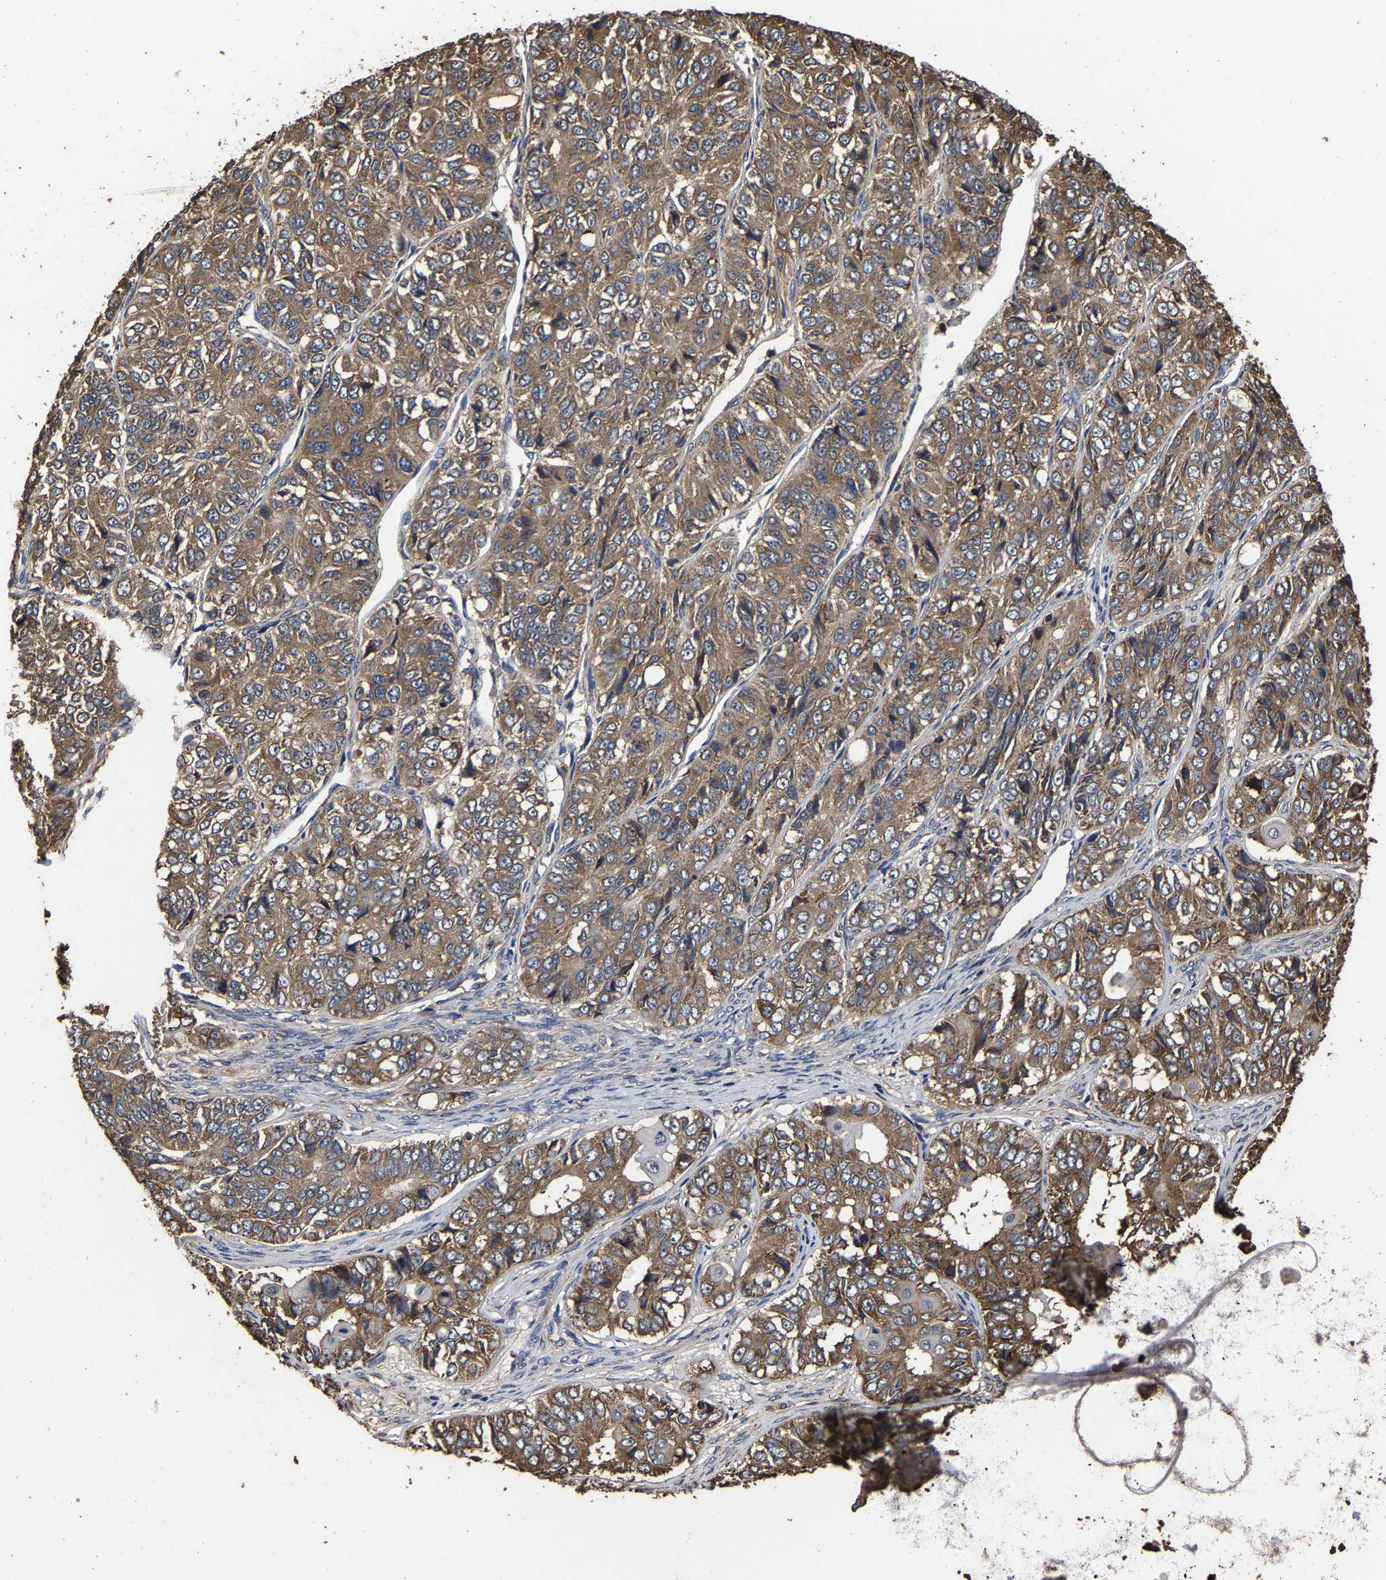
{"staining": {"intensity": "moderate", "quantity": ">75%", "location": "cytoplasmic/membranous"}, "tissue": "ovarian cancer", "cell_type": "Tumor cells", "image_type": "cancer", "snomed": [{"axis": "morphology", "description": "Carcinoma, endometroid"}, {"axis": "topography", "description": "Ovary"}], "caption": "Ovarian cancer stained with a brown dye shows moderate cytoplasmic/membranous positive expression in about >75% of tumor cells.", "gene": "ITCH", "patient": {"sex": "female", "age": 51}}